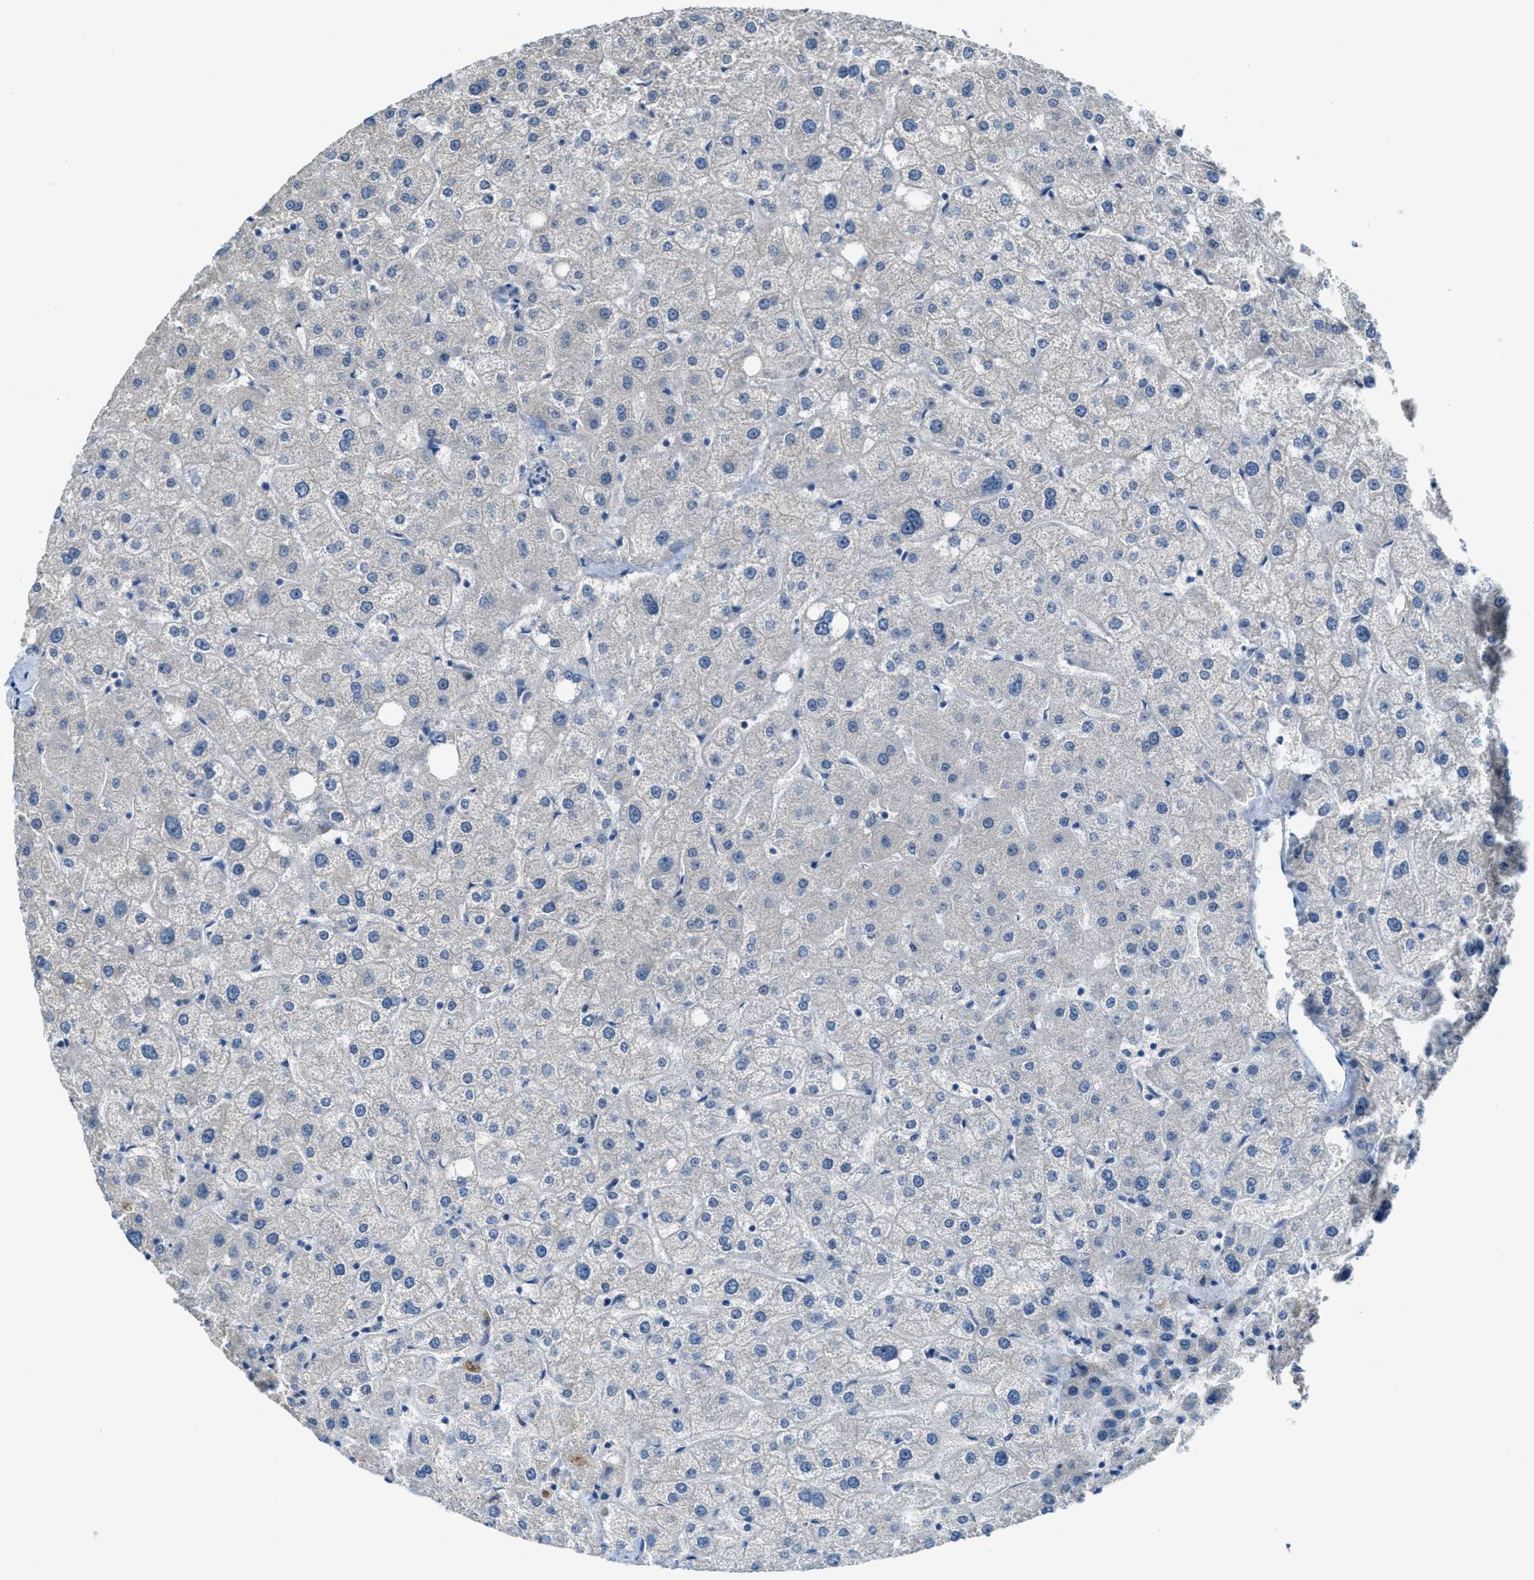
{"staining": {"intensity": "negative", "quantity": "none", "location": "none"}, "tissue": "liver", "cell_type": "Cholangiocytes", "image_type": "normal", "snomed": [{"axis": "morphology", "description": "Normal tissue, NOS"}, {"axis": "topography", "description": "Liver"}], "caption": "A high-resolution photomicrograph shows immunohistochemistry staining of benign liver, which demonstrates no significant staining in cholangiocytes. (DAB IHC, high magnification).", "gene": "CDON", "patient": {"sex": "male", "age": 73}}